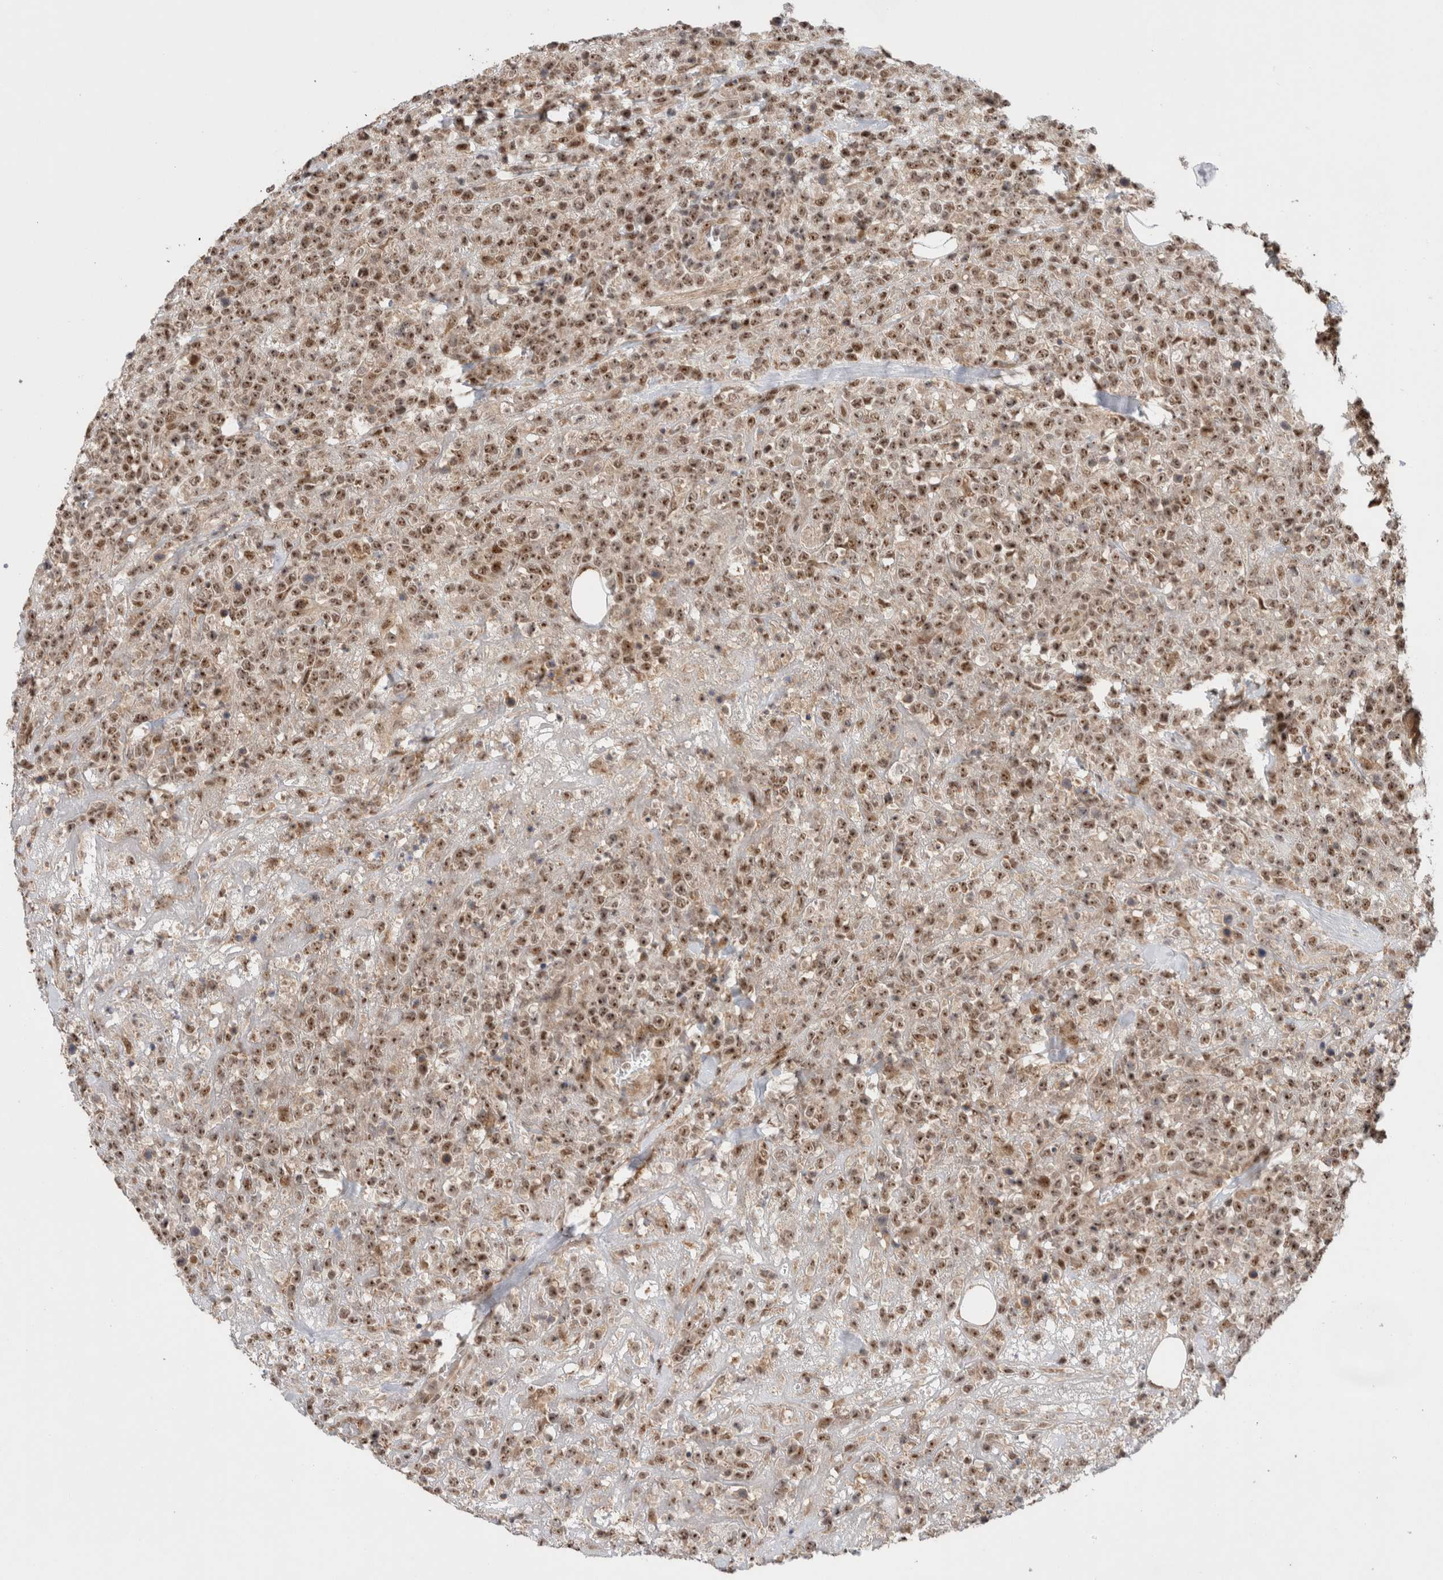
{"staining": {"intensity": "moderate", "quantity": ">75%", "location": "nuclear"}, "tissue": "lymphoma", "cell_type": "Tumor cells", "image_type": "cancer", "snomed": [{"axis": "morphology", "description": "Malignant lymphoma, non-Hodgkin's type, High grade"}, {"axis": "topography", "description": "Colon"}], "caption": "Human lymphoma stained with a brown dye reveals moderate nuclear positive staining in about >75% of tumor cells.", "gene": "MPHOSPH6", "patient": {"sex": "female", "age": 53}}